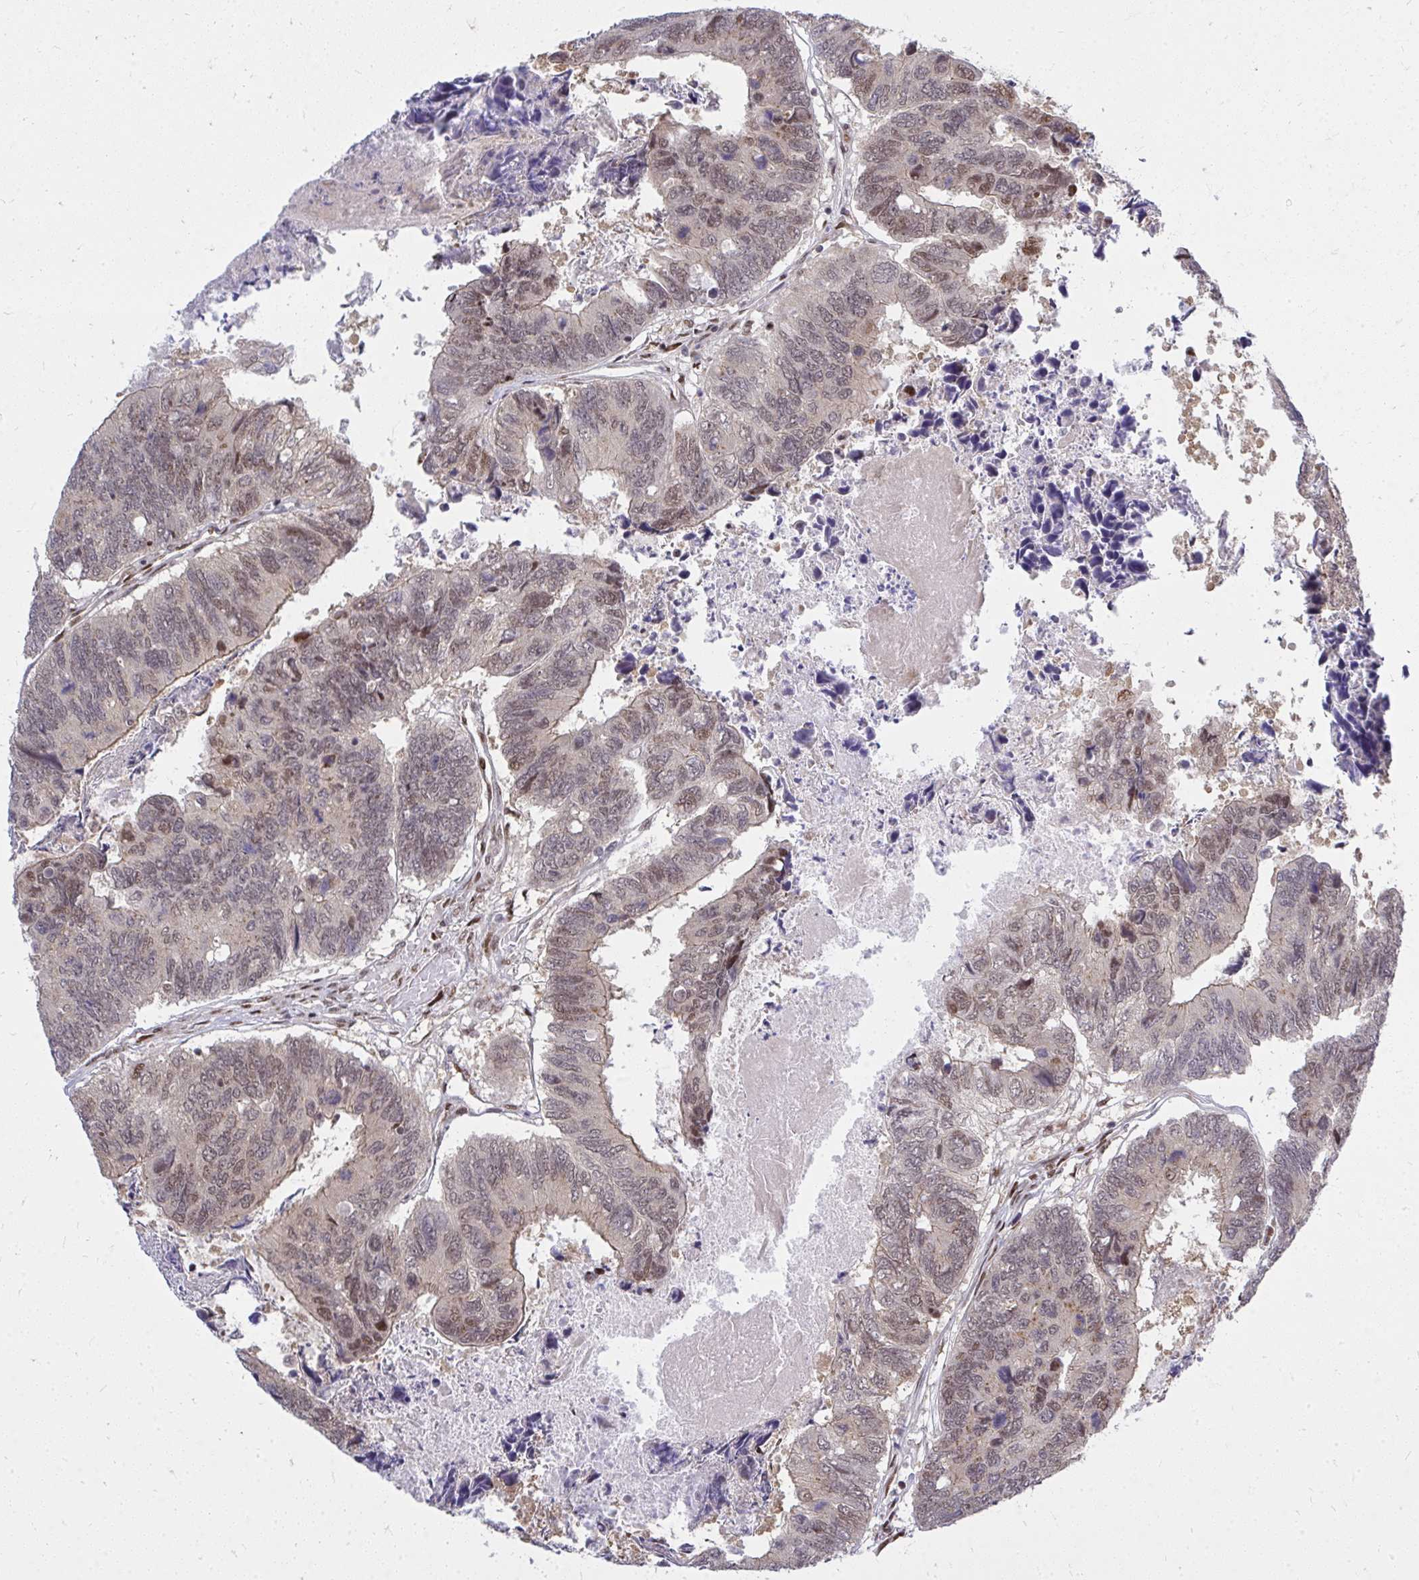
{"staining": {"intensity": "moderate", "quantity": "<25%", "location": "nuclear"}, "tissue": "colorectal cancer", "cell_type": "Tumor cells", "image_type": "cancer", "snomed": [{"axis": "morphology", "description": "Adenocarcinoma, NOS"}, {"axis": "topography", "description": "Colon"}], "caption": "Human colorectal cancer (adenocarcinoma) stained for a protein (brown) demonstrates moderate nuclear positive staining in approximately <25% of tumor cells.", "gene": "PIGY", "patient": {"sex": "female", "age": 67}}